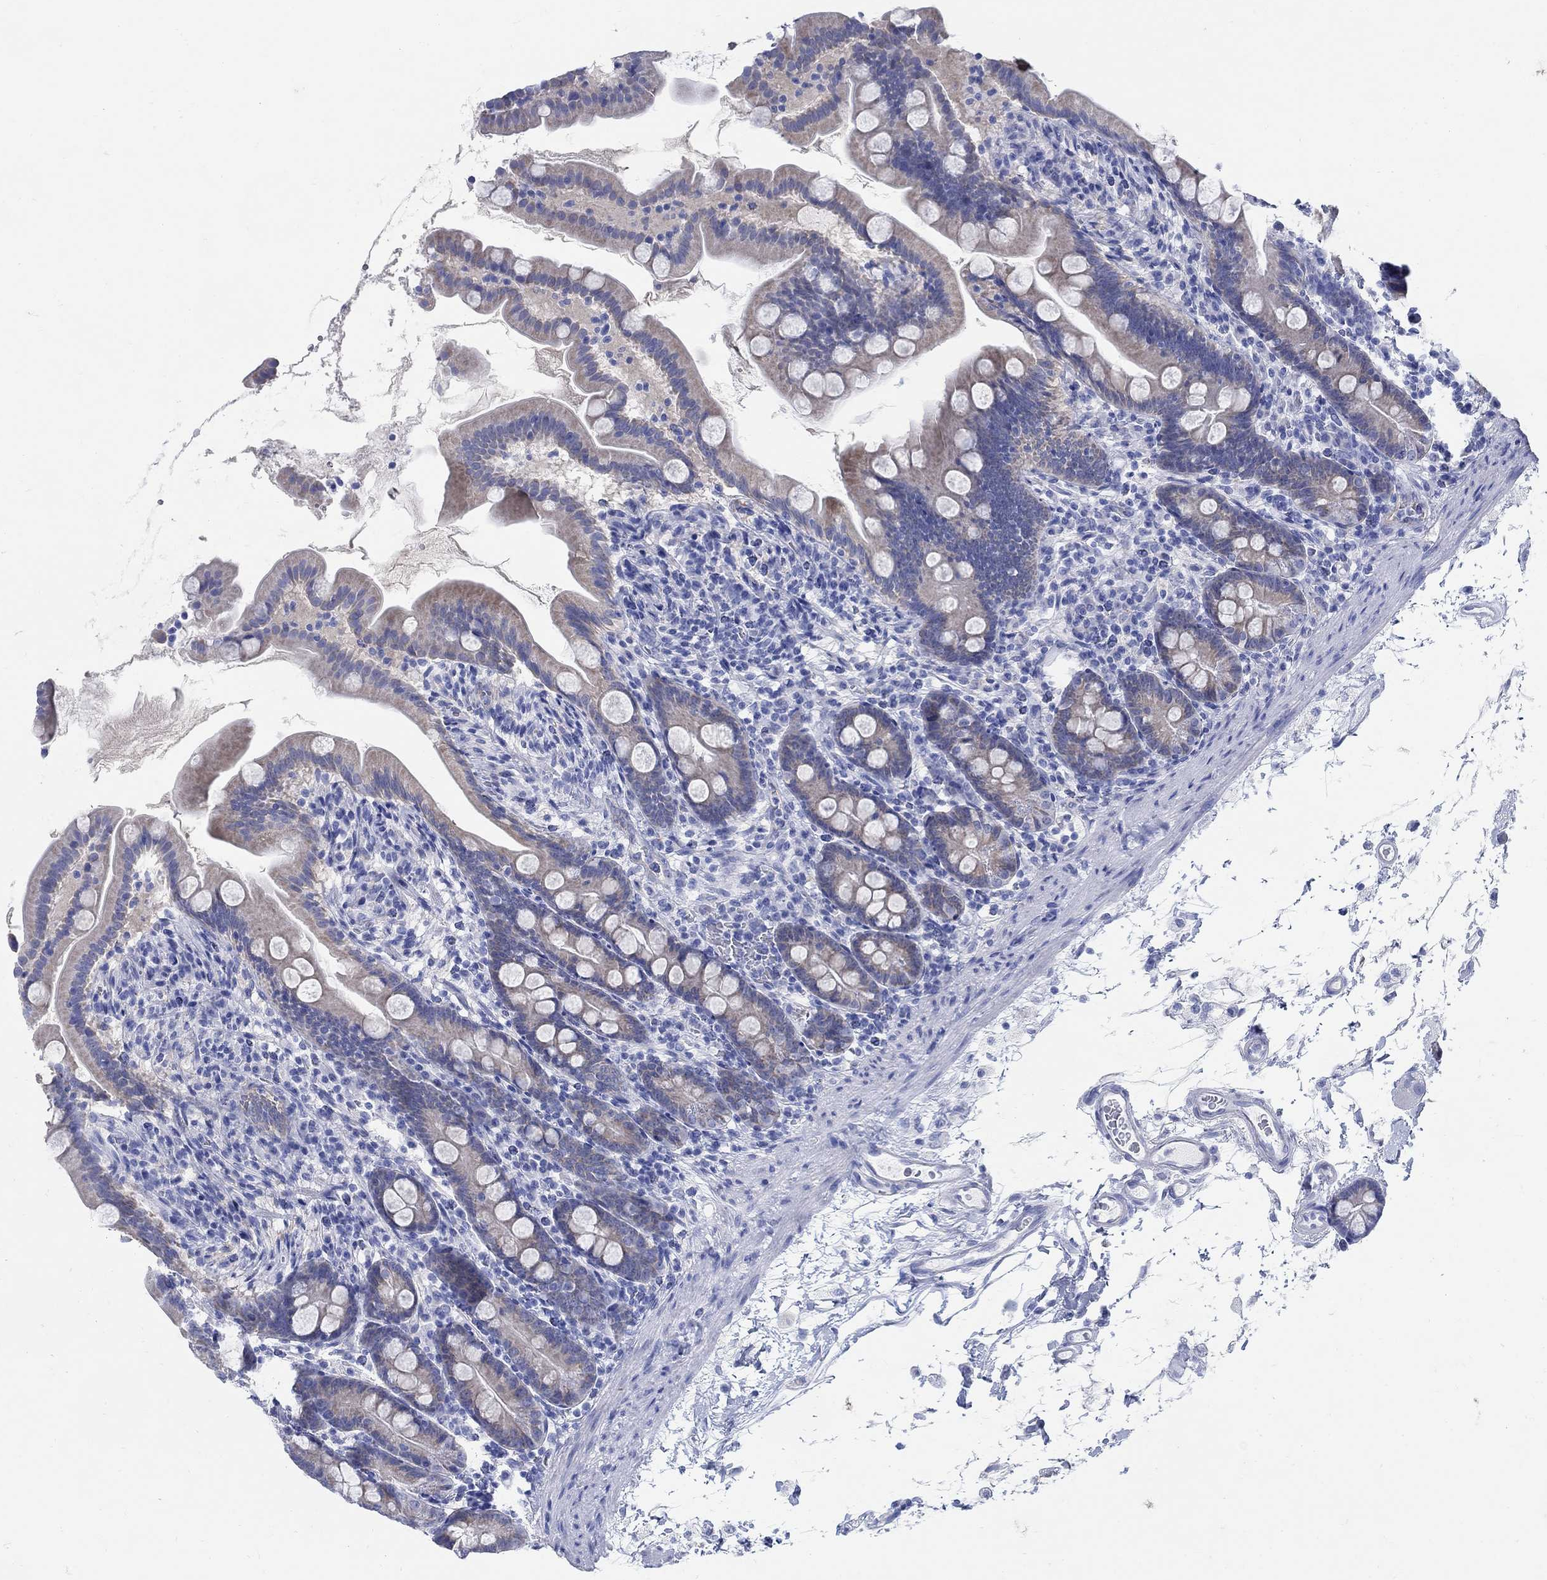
{"staining": {"intensity": "negative", "quantity": "none", "location": "none"}, "tissue": "small intestine", "cell_type": "Glandular cells", "image_type": "normal", "snomed": [{"axis": "morphology", "description": "Normal tissue, NOS"}, {"axis": "topography", "description": "Small intestine"}], "caption": "The histopathology image shows no significant positivity in glandular cells of small intestine.", "gene": "ZDHHC14", "patient": {"sex": "female", "age": 44}}